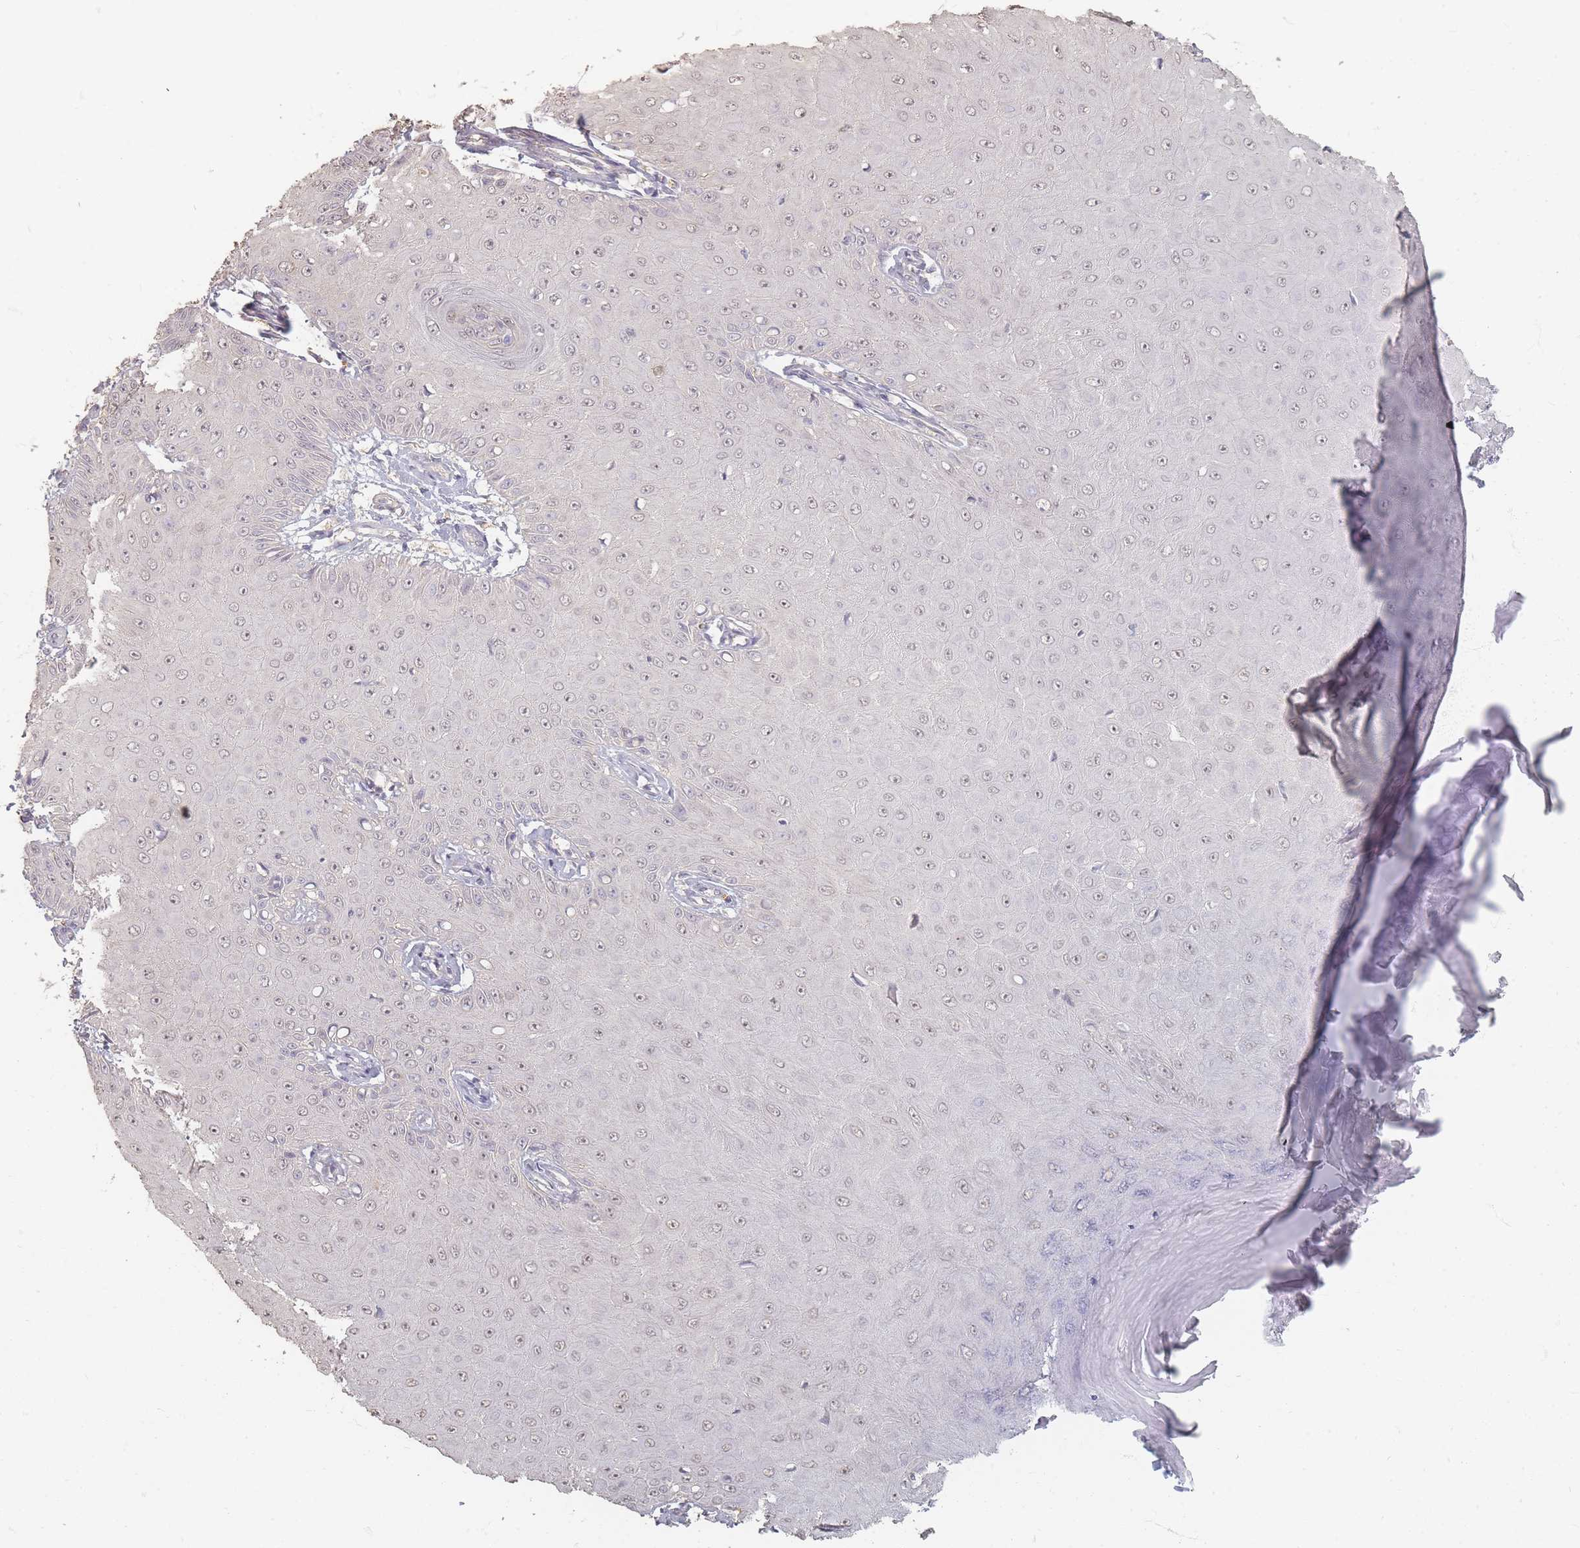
{"staining": {"intensity": "weak", "quantity": ">75%", "location": "nuclear"}, "tissue": "skin cancer", "cell_type": "Tumor cells", "image_type": "cancer", "snomed": [{"axis": "morphology", "description": "Squamous cell carcinoma, NOS"}, {"axis": "topography", "description": "Skin"}], "caption": "Immunohistochemical staining of squamous cell carcinoma (skin) reveals weak nuclear protein expression in approximately >75% of tumor cells.", "gene": "RFTN1", "patient": {"sex": "male", "age": 70}}